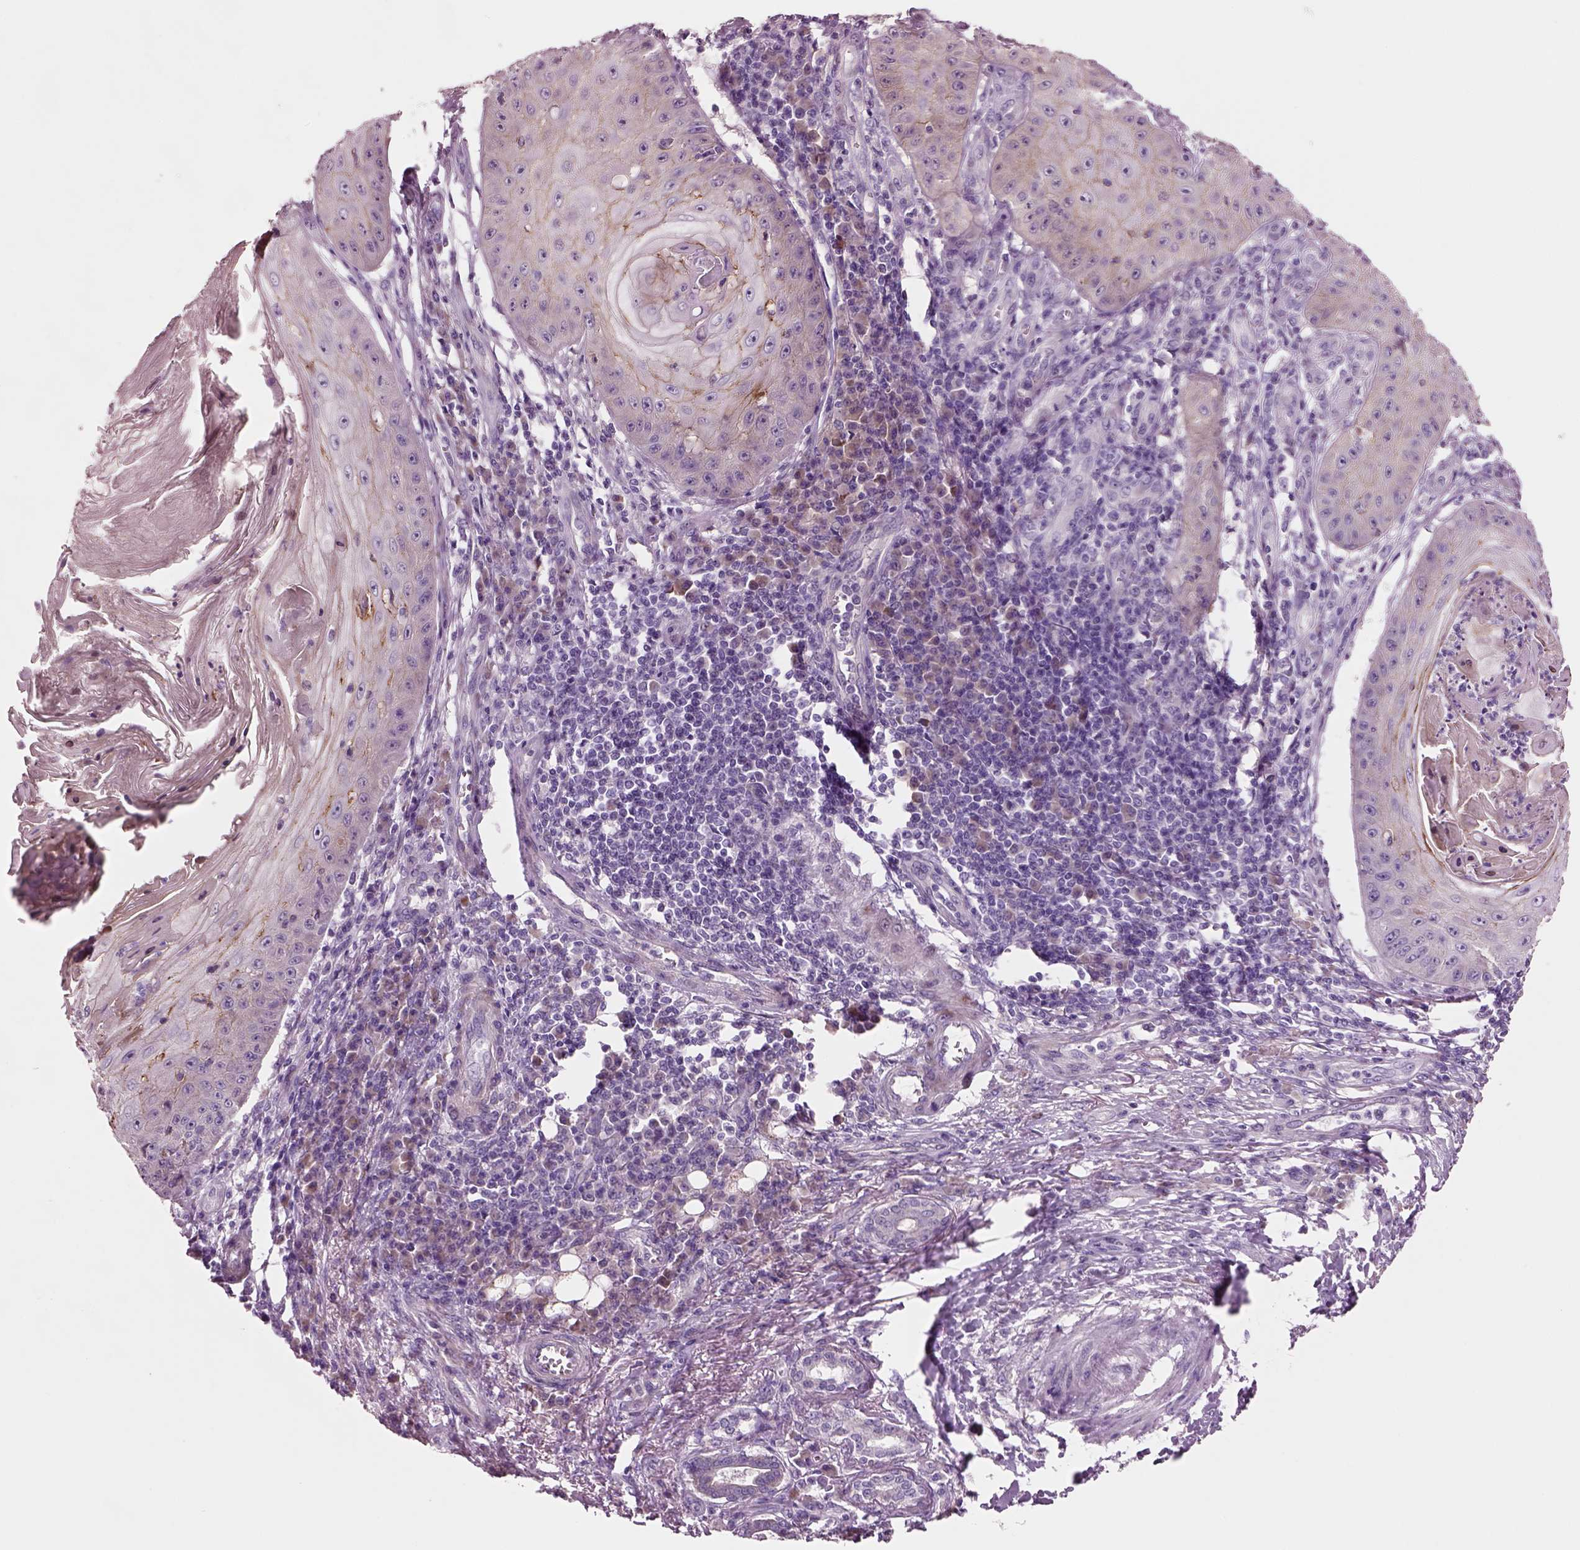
{"staining": {"intensity": "moderate", "quantity": "<25%", "location": "cytoplasmic/membranous"}, "tissue": "skin cancer", "cell_type": "Tumor cells", "image_type": "cancer", "snomed": [{"axis": "morphology", "description": "Squamous cell carcinoma, NOS"}, {"axis": "topography", "description": "Skin"}], "caption": "Immunohistochemistry (DAB) staining of skin squamous cell carcinoma reveals moderate cytoplasmic/membranous protein expression in about <25% of tumor cells.", "gene": "PLPP7", "patient": {"sex": "male", "age": 70}}